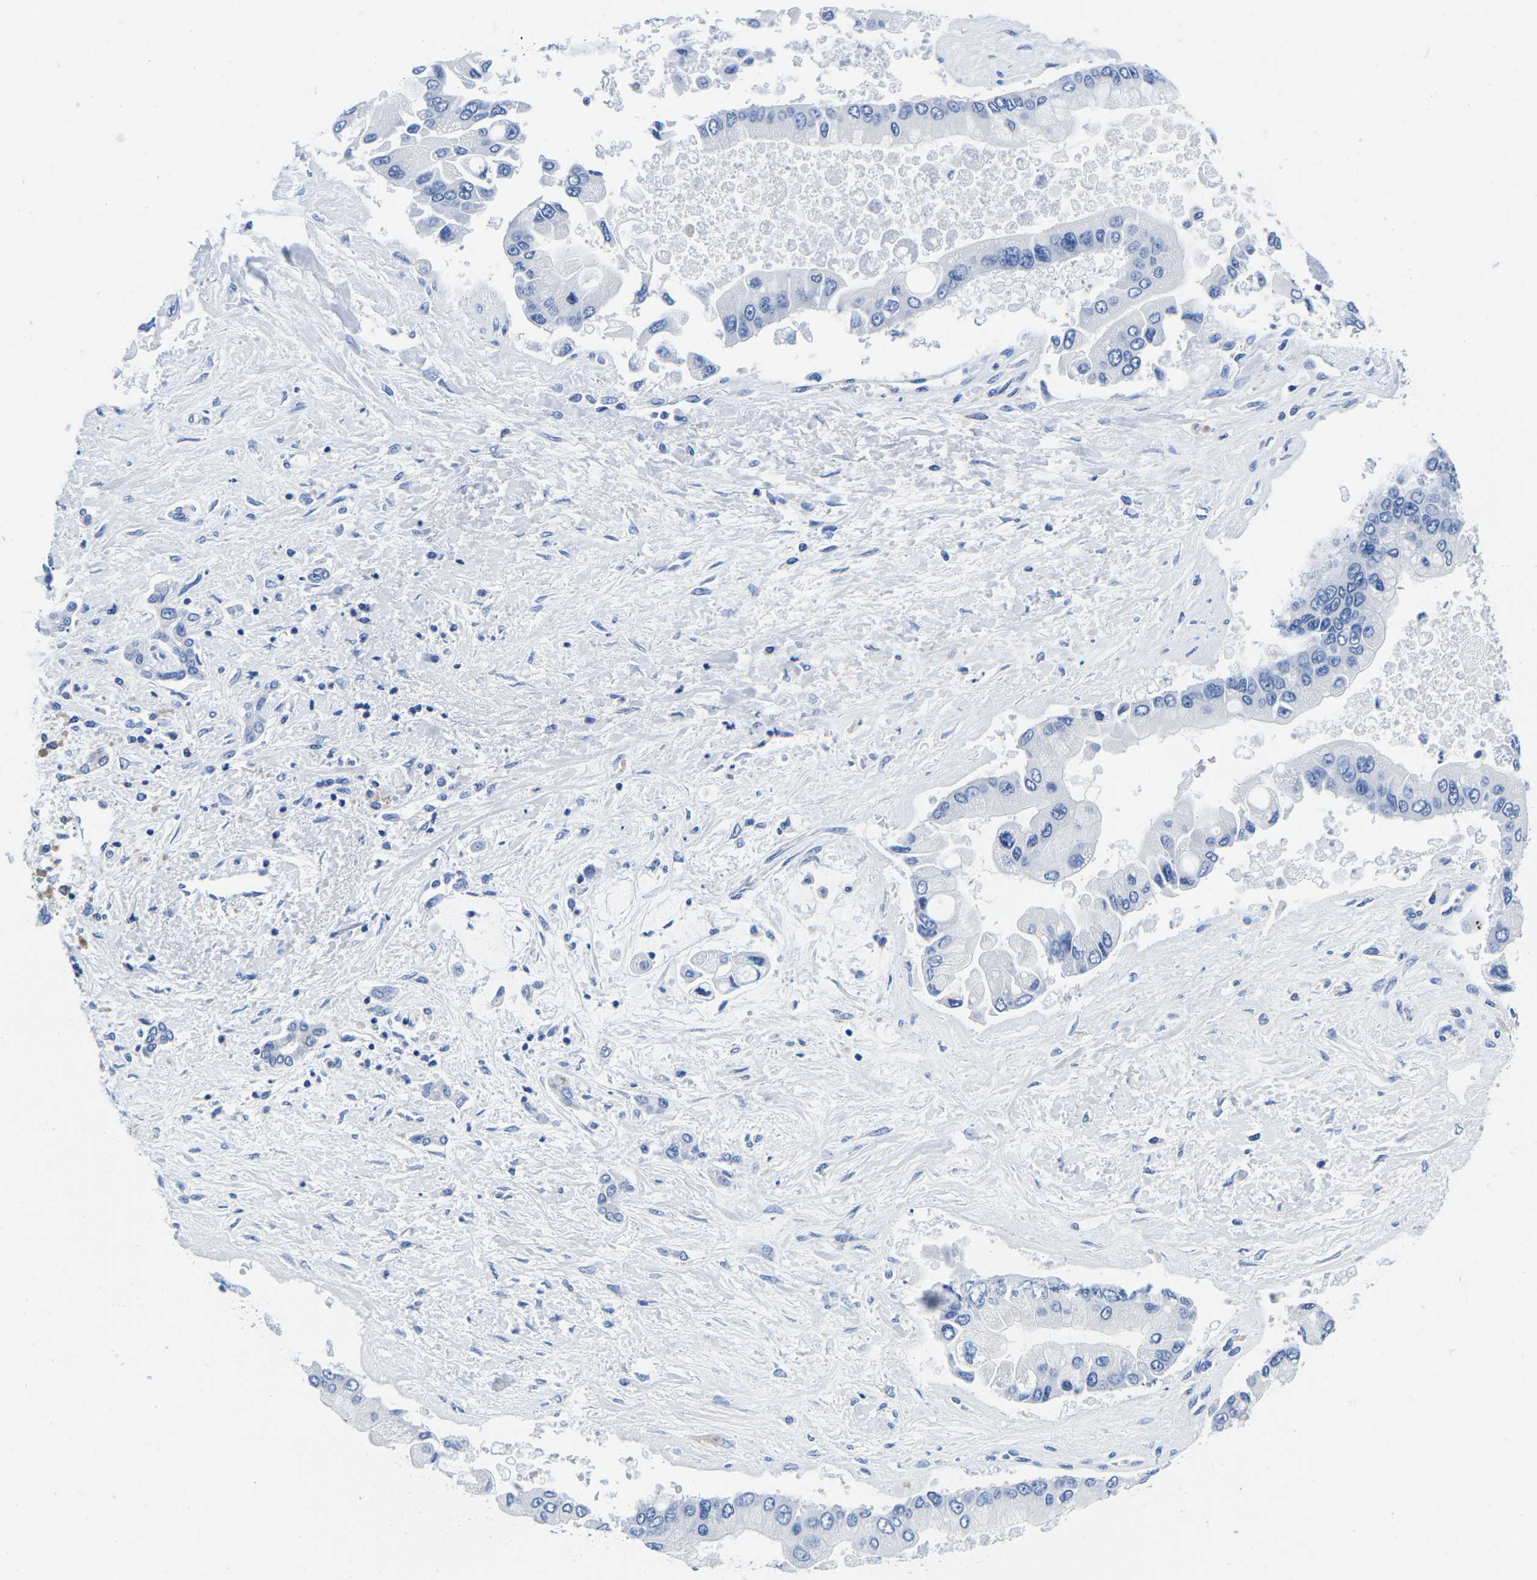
{"staining": {"intensity": "negative", "quantity": "none", "location": "none"}, "tissue": "liver cancer", "cell_type": "Tumor cells", "image_type": "cancer", "snomed": [{"axis": "morphology", "description": "Cholangiocarcinoma"}, {"axis": "topography", "description": "Liver"}], "caption": "High magnification brightfield microscopy of liver cholangiocarcinoma stained with DAB (brown) and counterstained with hematoxylin (blue): tumor cells show no significant staining.", "gene": "CYP1A2", "patient": {"sex": "male", "age": 50}}